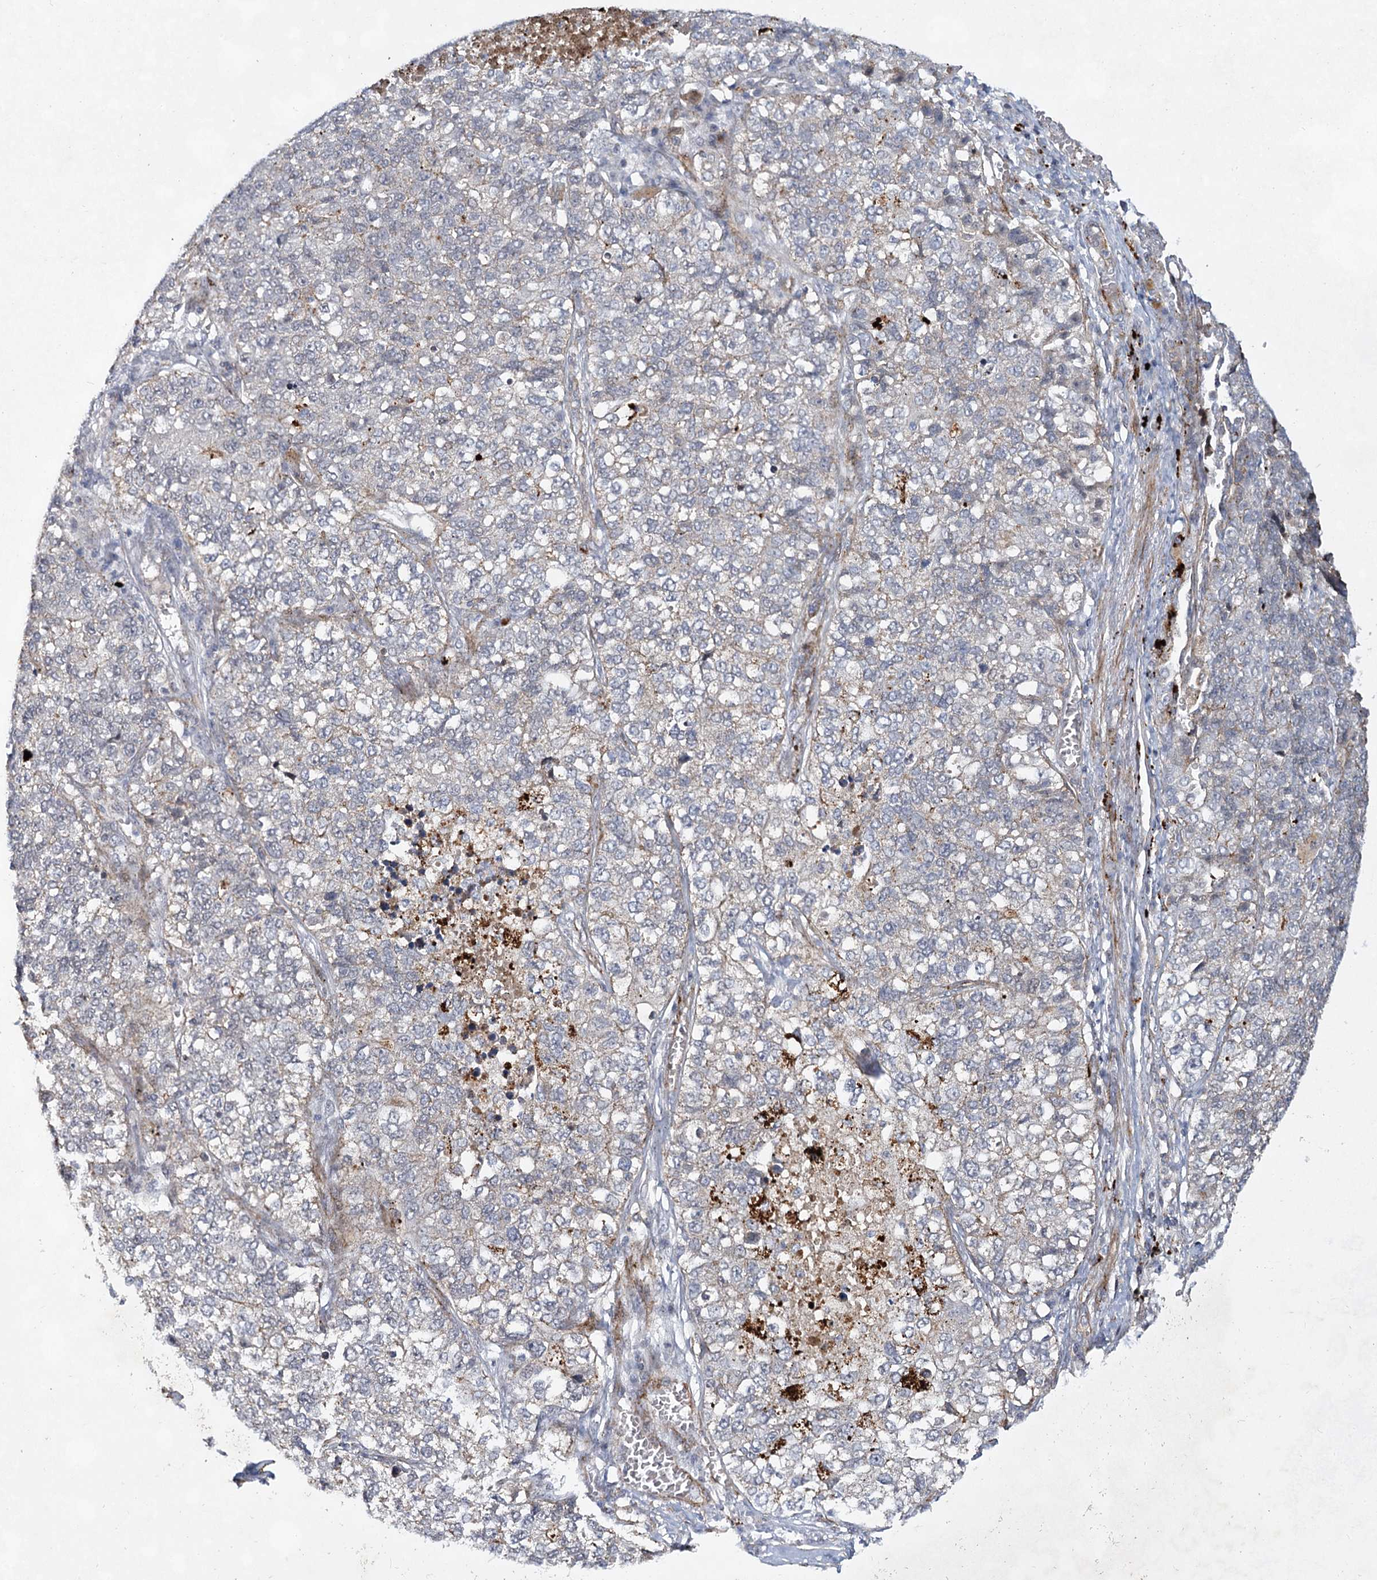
{"staining": {"intensity": "weak", "quantity": "<25%", "location": "cytoplasmic/membranous"}, "tissue": "lung cancer", "cell_type": "Tumor cells", "image_type": "cancer", "snomed": [{"axis": "morphology", "description": "Adenocarcinoma, NOS"}, {"axis": "topography", "description": "Lung"}], "caption": "There is no significant expression in tumor cells of lung adenocarcinoma.", "gene": "ATL2", "patient": {"sex": "male", "age": 49}}